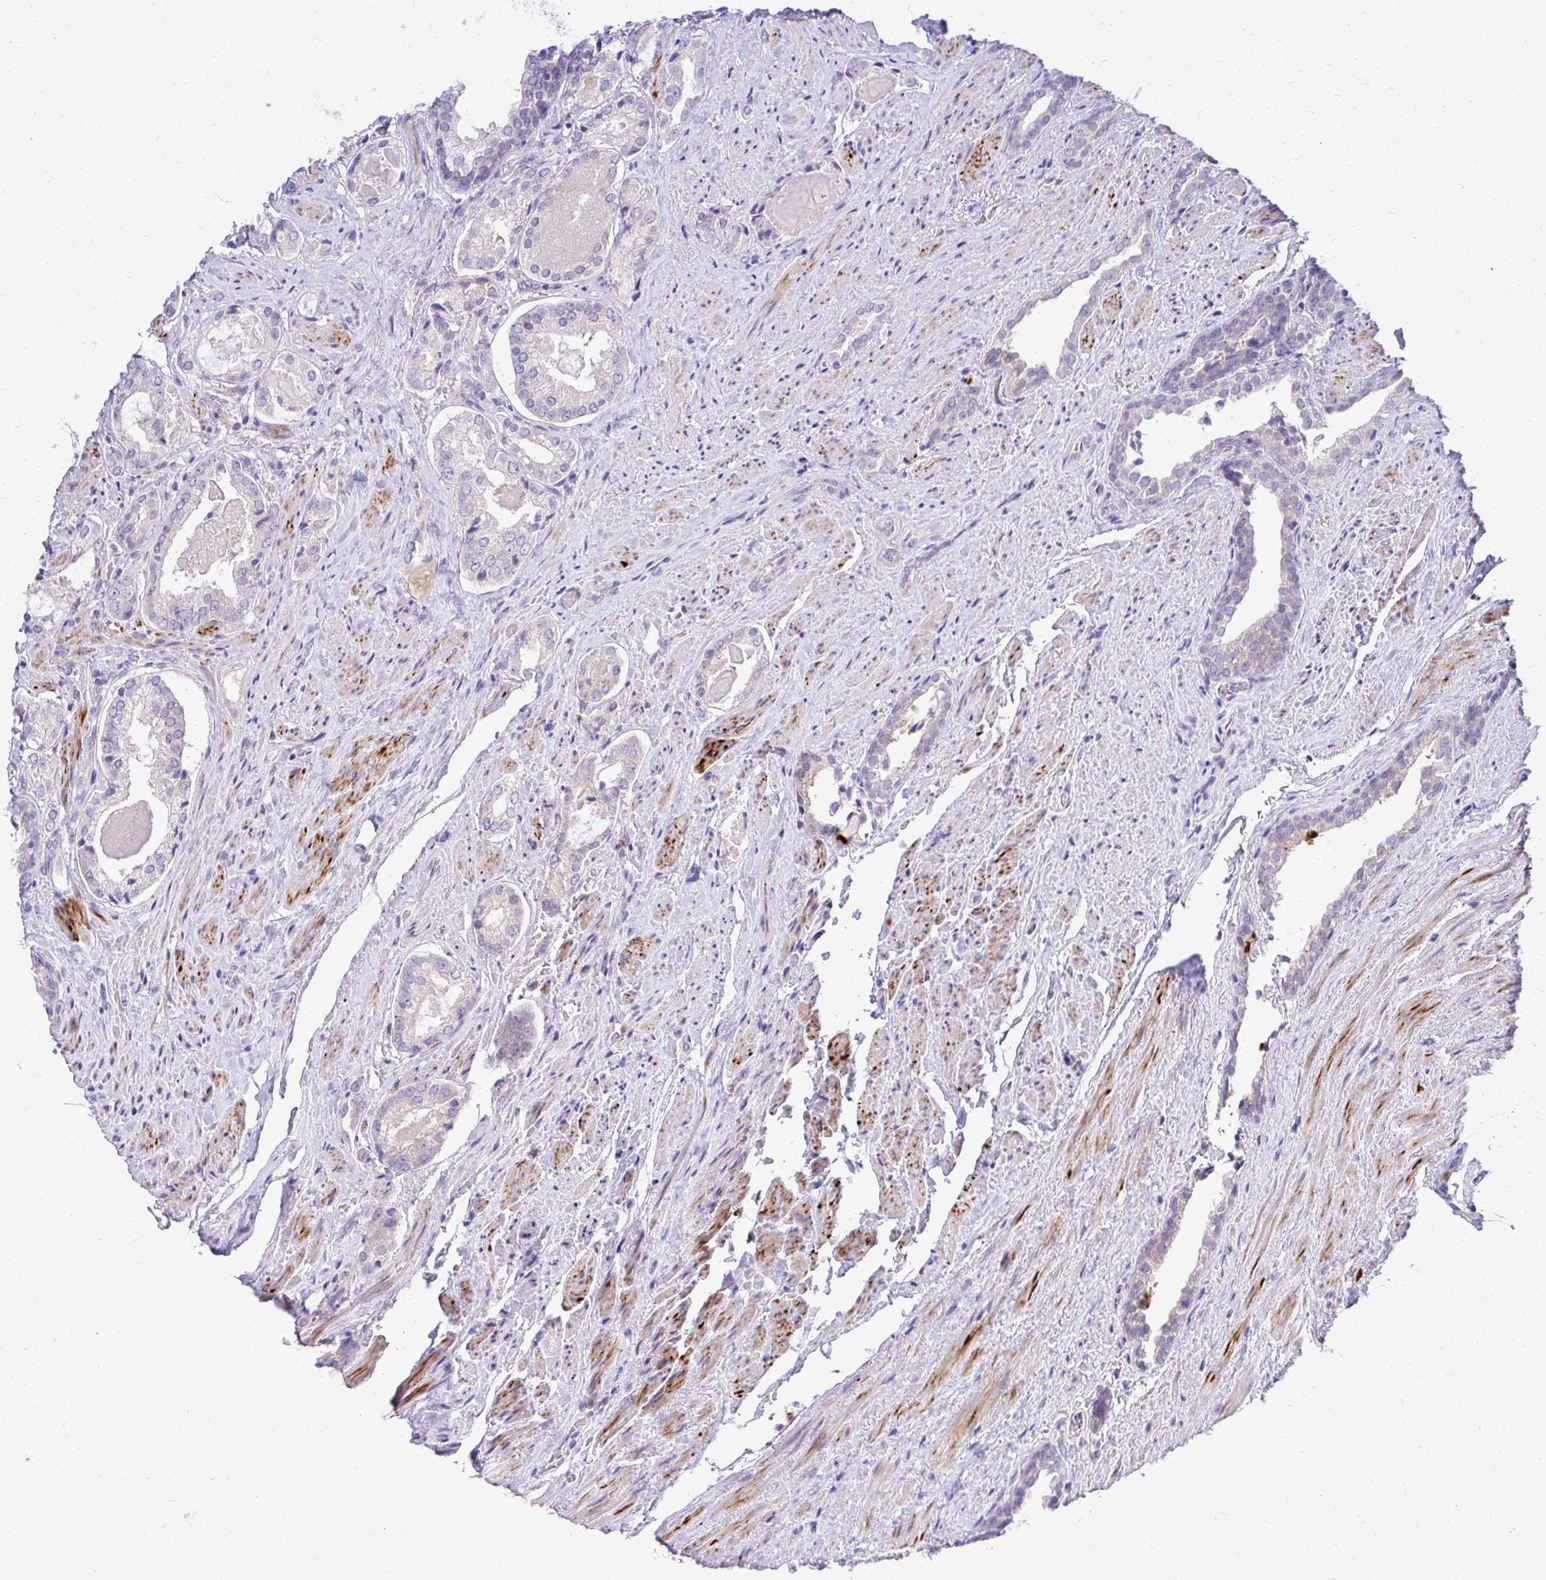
{"staining": {"intensity": "negative", "quantity": "none", "location": "none"}, "tissue": "prostate cancer", "cell_type": "Tumor cells", "image_type": "cancer", "snomed": [{"axis": "morphology", "description": "Adenocarcinoma, High grade"}, {"axis": "topography", "description": "Prostate"}], "caption": "The histopathology image displays no staining of tumor cells in prostate cancer (high-grade adenocarcinoma).", "gene": "ZSWIM9", "patient": {"sex": "male", "age": 65}}